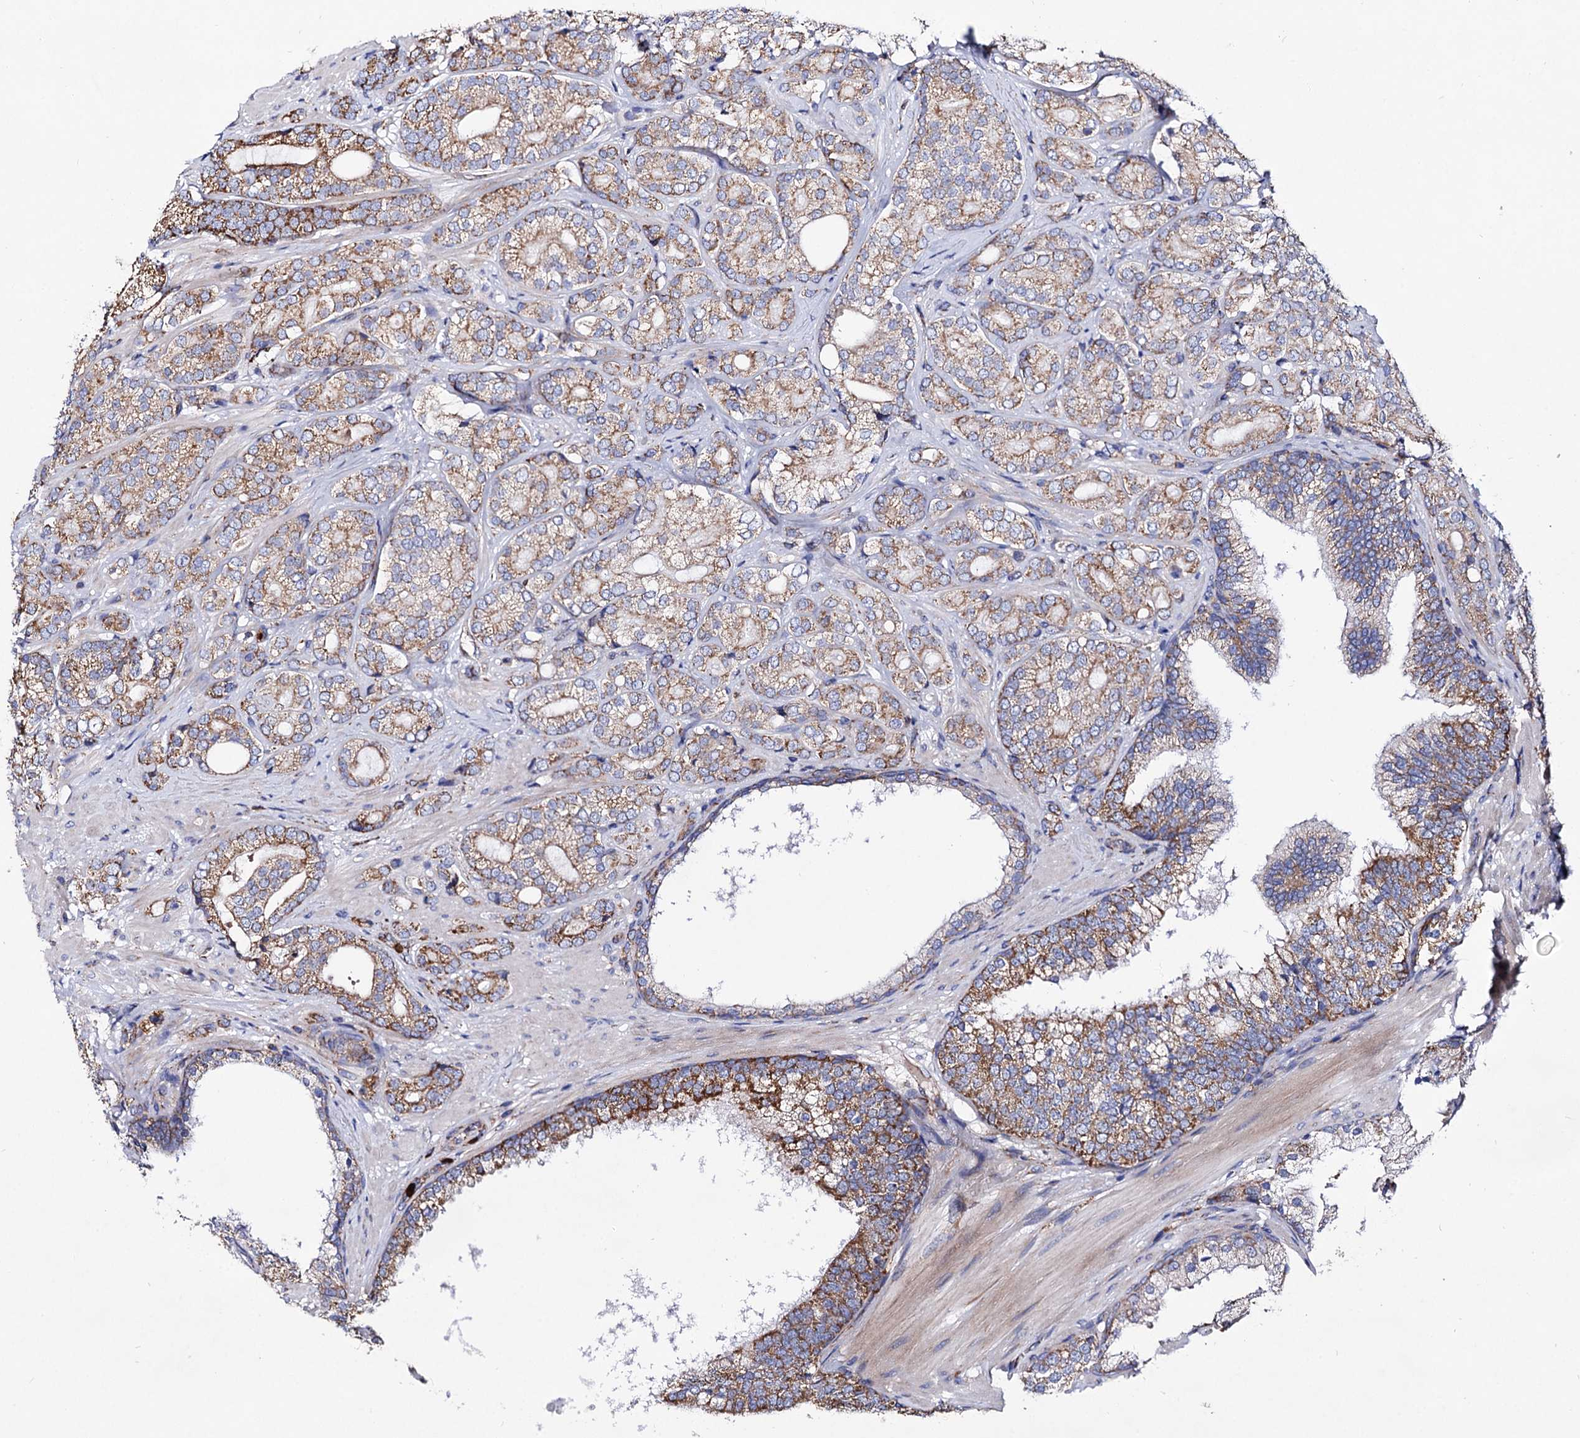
{"staining": {"intensity": "moderate", "quantity": ">75%", "location": "cytoplasmic/membranous"}, "tissue": "prostate cancer", "cell_type": "Tumor cells", "image_type": "cancer", "snomed": [{"axis": "morphology", "description": "Adenocarcinoma, High grade"}, {"axis": "topography", "description": "Prostate"}], "caption": "A medium amount of moderate cytoplasmic/membranous expression is appreciated in approximately >75% of tumor cells in prostate cancer (high-grade adenocarcinoma) tissue.", "gene": "ACAD9", "patient": {"sex": "male", "age": 60}}